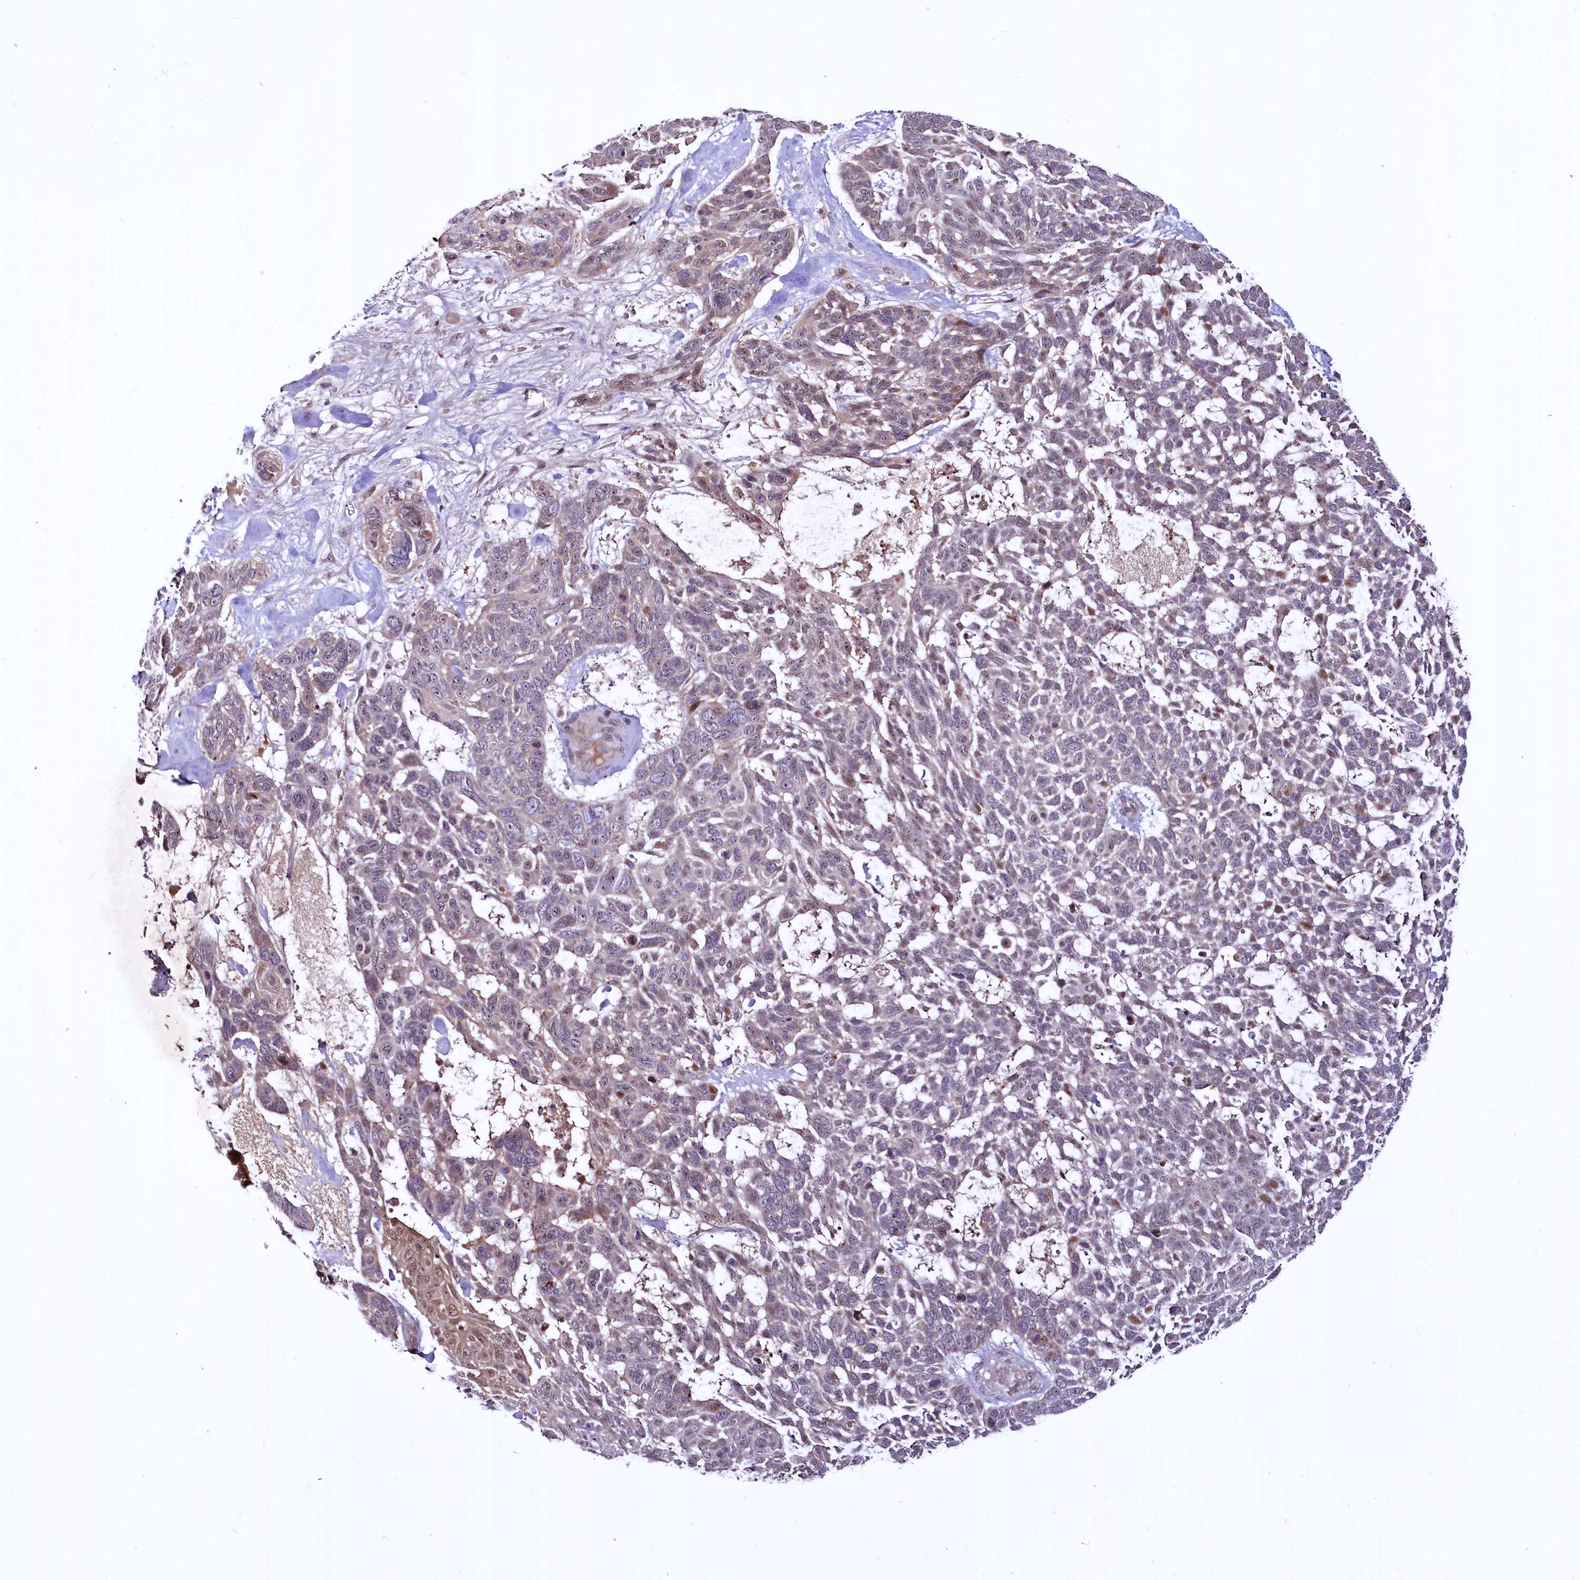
{"staining": {"intensity": "weak", "quantity": "25%-75%", "location": "cytoplasmic/membranous"}, "tissue": "skin cancer", "cell_type": "Tumor cells", "image_type": "cancer", "snomed": [{"axis": "morphology", "description": "Basal cell carcinoma"}, {"axis": "topography", "description": "Skin"}], "caption": "Human skin cancer stained with a protein marker shows weak staining in tumor cells.", "gene": "N4BP2L1", "patient": {"sex": "male", "age": 88}}